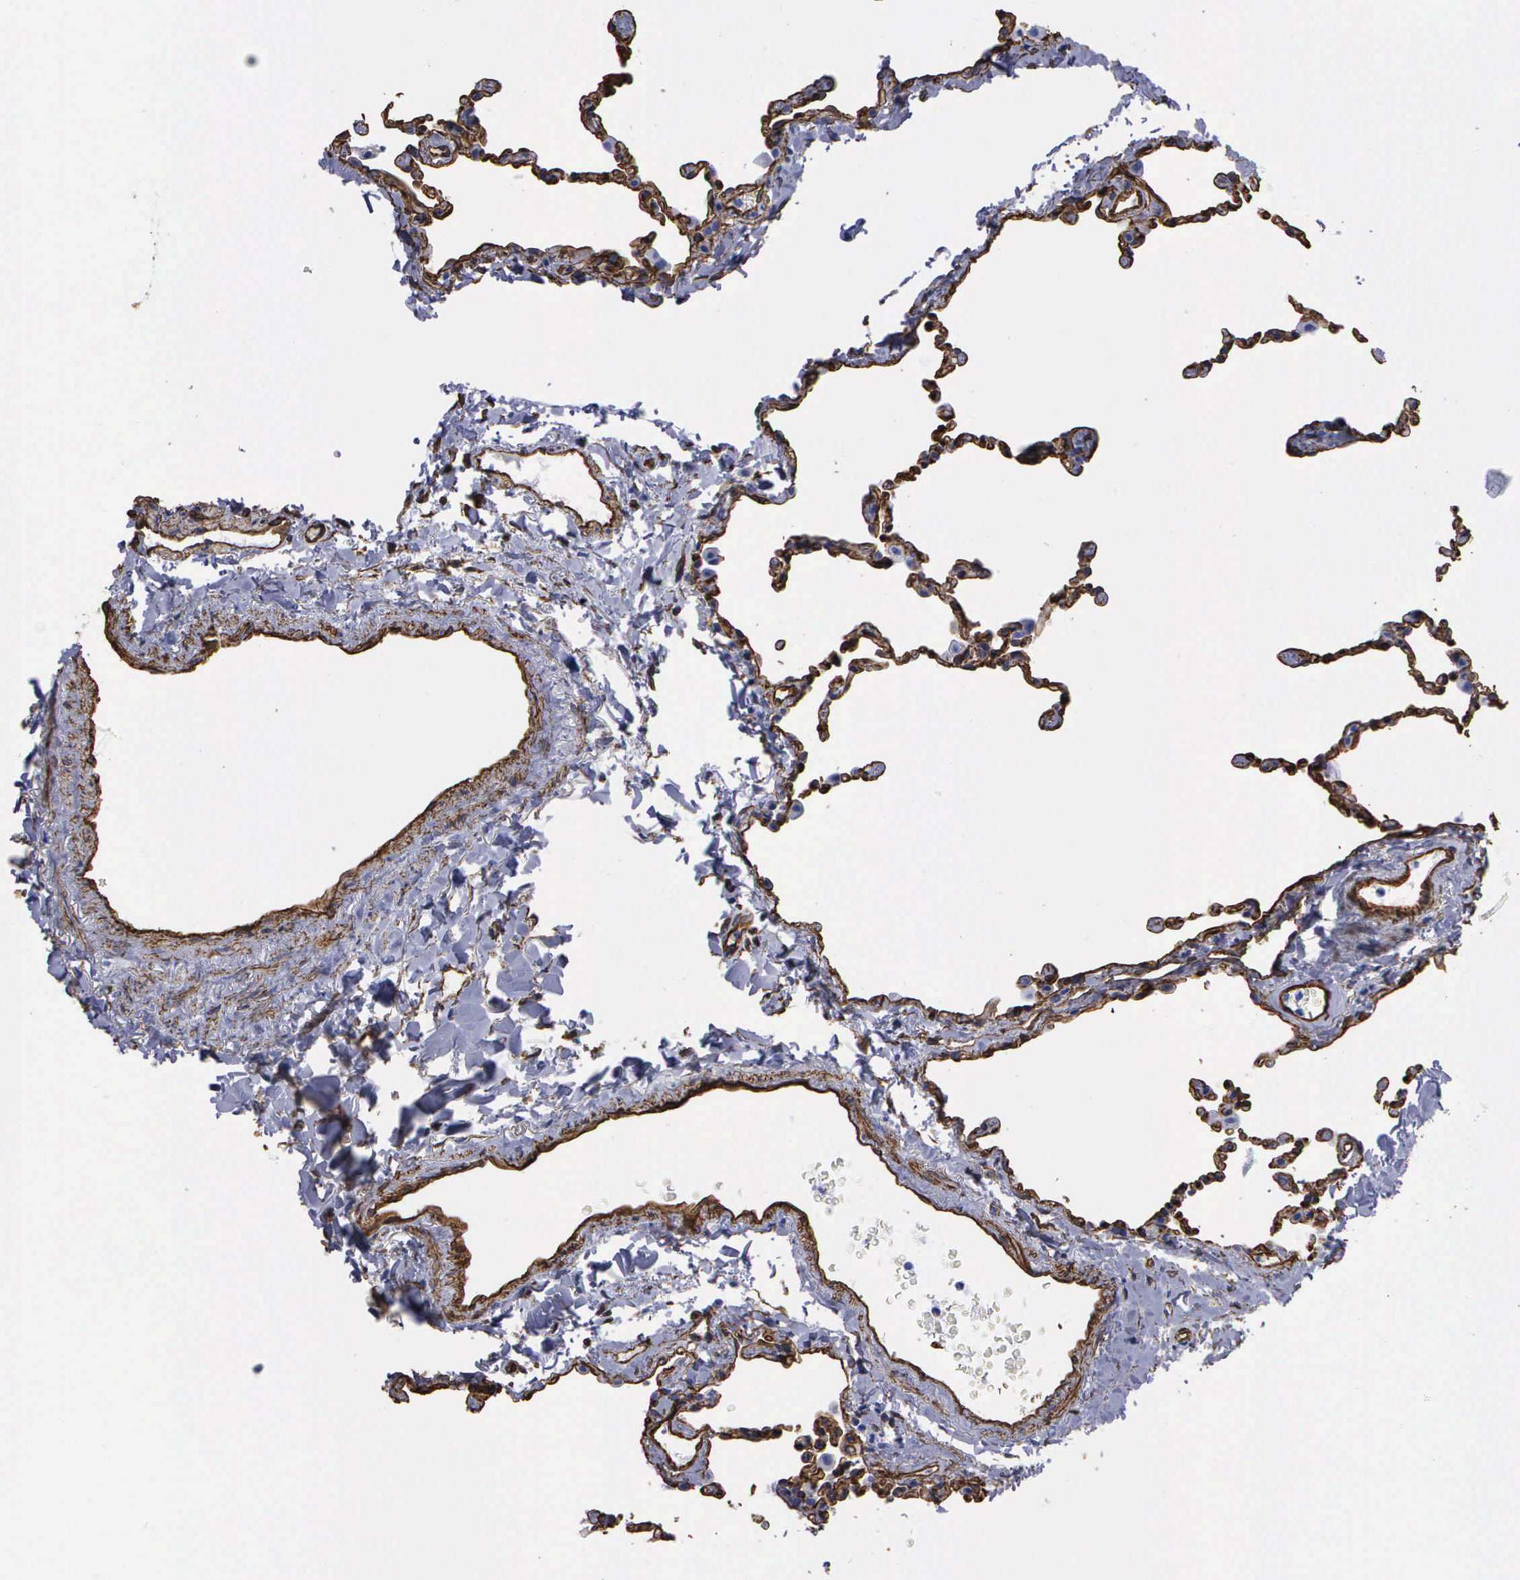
{"staining": {"intensity": "strong", "quantity": ">75%", "location": "cytoplasmic/membranous"}, "tissue": "lung", "cell_type": "Alveolar cells", "image_type": "normal", "snomed": [{"axis": "morphology", "description": "Normal tissue, NOS"}, {"axis": "topography", "description": "Lung"}], "caption": "IHC staining of normal lung, which displays high levels of strong cytoplasmic/membranous positivity in about >75% of alveolar cells indicating strong cytoplasmic/membranous protein staining. The staining was performed using DAB (3,3'-diaminobenzidine) (brown) for protein detection and nuclei were counterstained in hematoxylin (blue).", "gene": "MAGEB10", "patient": {"sex": "female", "age": 61}}